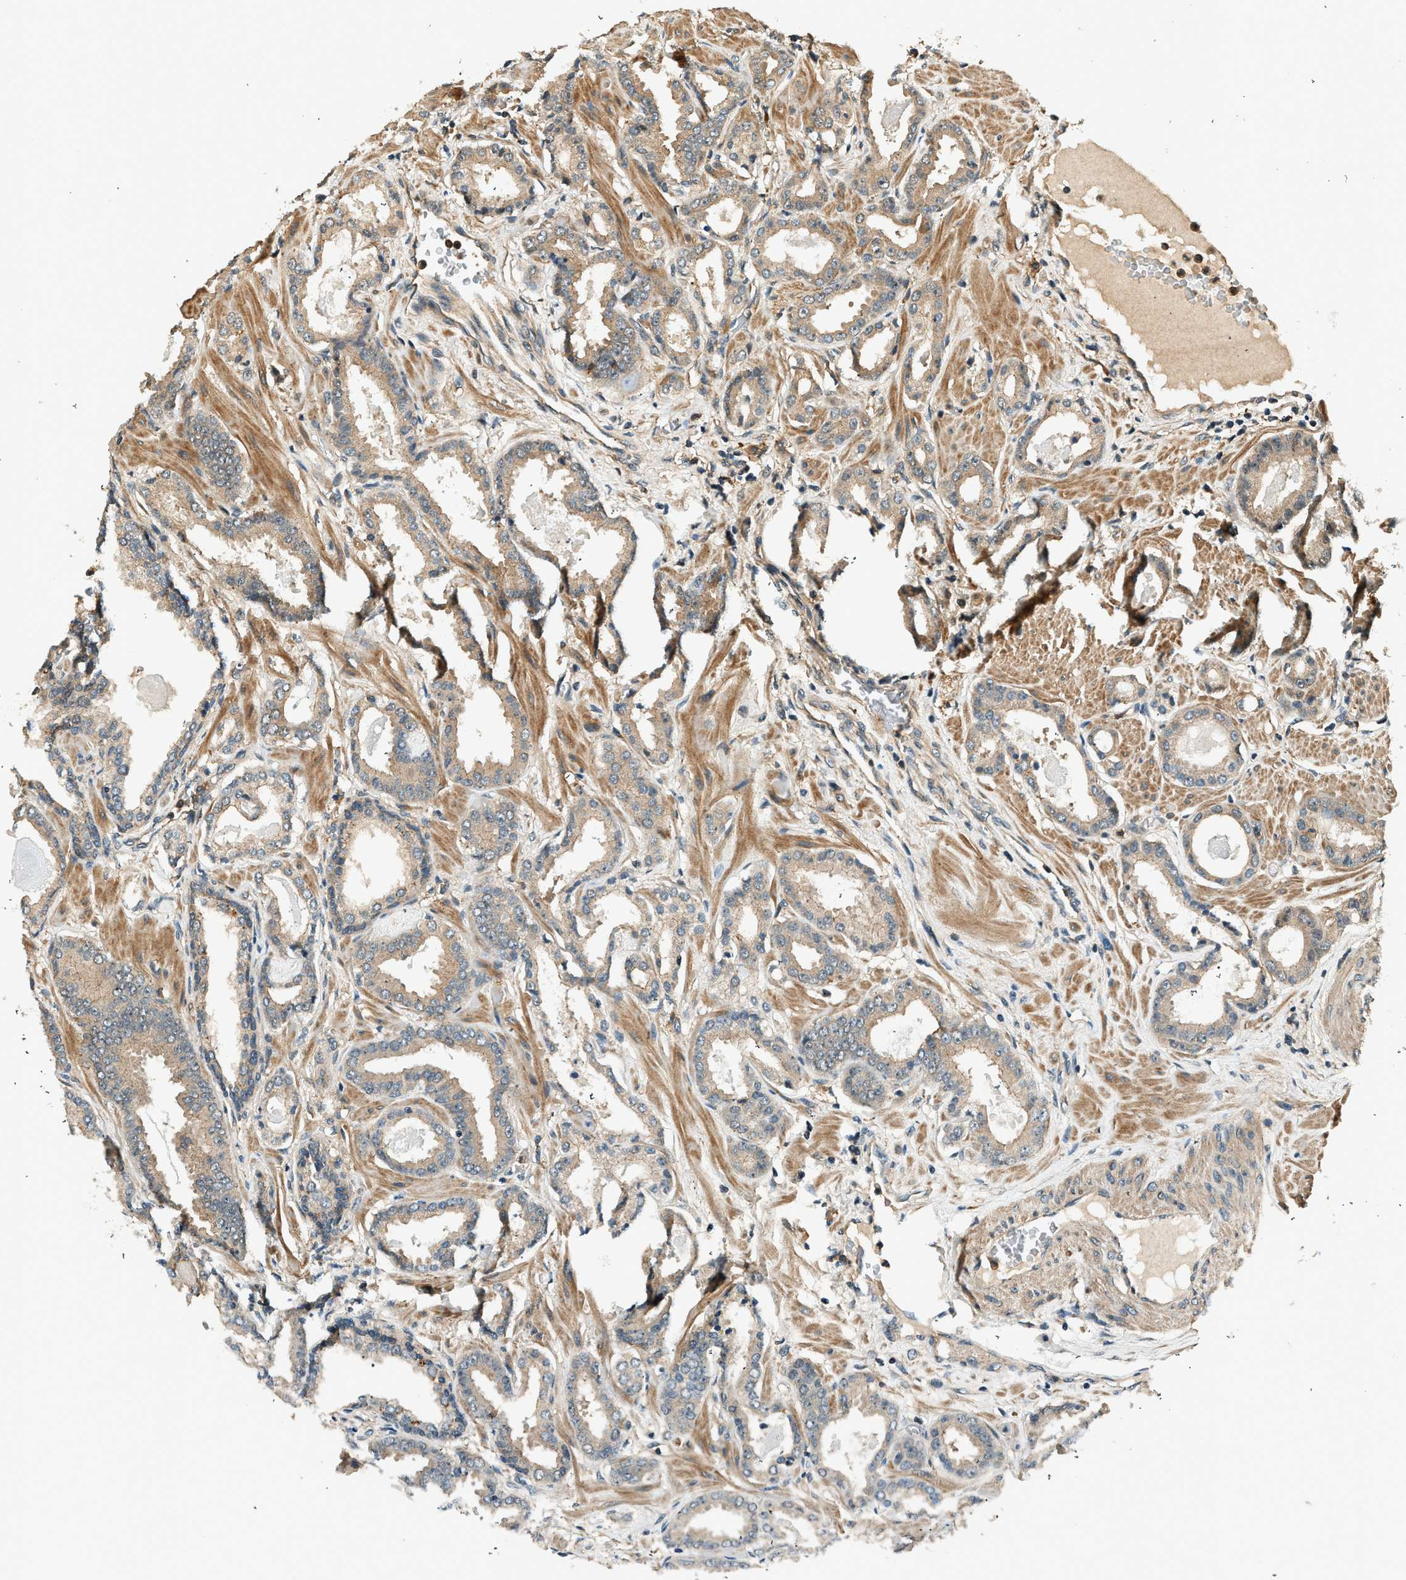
{"staining": {"intensity": "weak", "quantity": ">75%", "location": "cytoplasmic/membranous"}, "tissue": "prostate cancer", "cell_type": "Tumor cells", "image_type": "cancer", "snomed": [{"axis": "morphology", "description": "Adenocarcinoma, Low grade"}, {"axis": "topography", "description": "Prostate"}], "caption": "High-power microscopy captured an IHC photomicrograph of prostate low-grade adenocarcinoma, revealing weak cytoplasmic/membranous positivity in approximately >75% of tumor cells.", "gene": "ARHGEF11", "patient": {"sex": "male", "age": 53}}